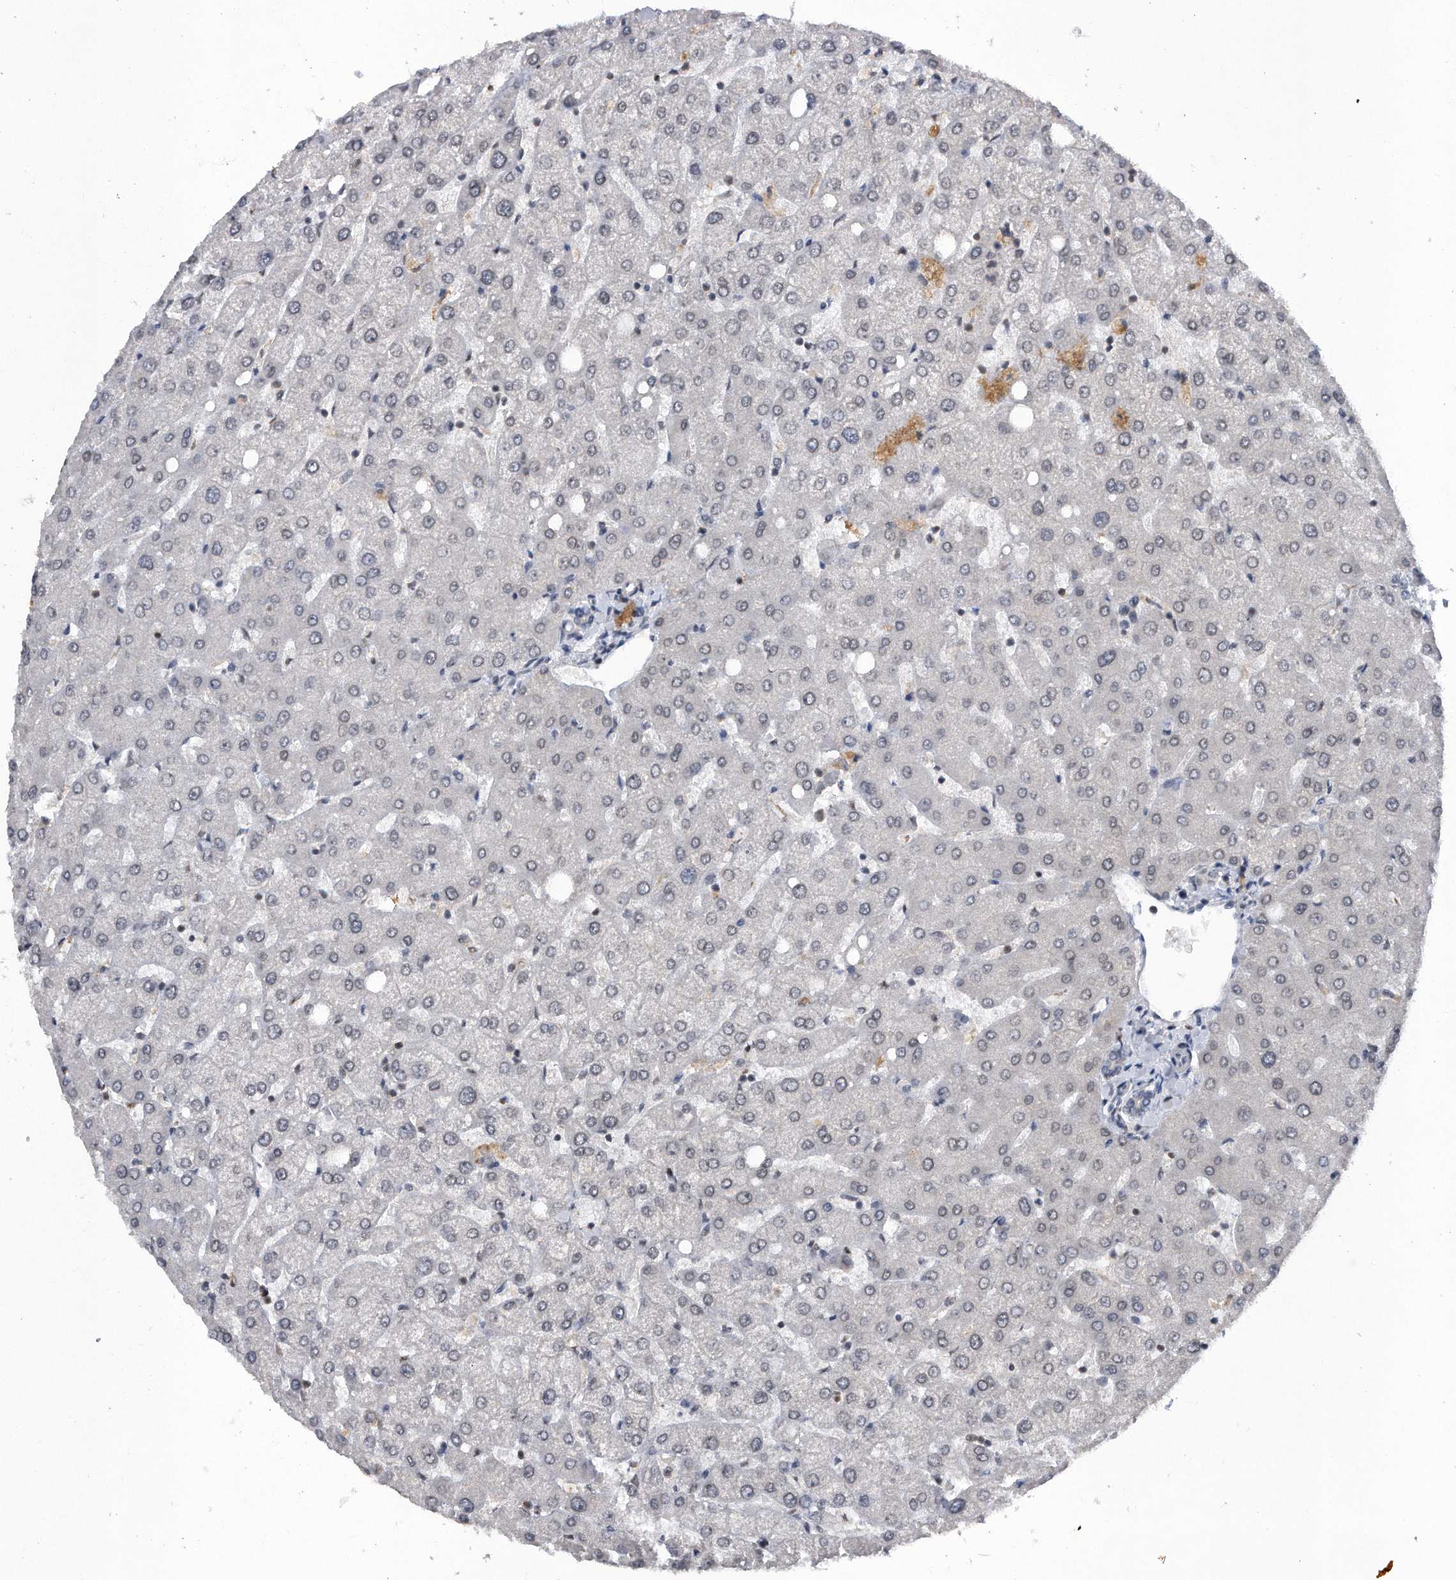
{"staining": {"intensity": "negative", "quantity": "none", "location": "none"}, "tissue": "liver", "cell_type": "Cholangiocytes", "image_type": "normal", "snomed": [{"axis": "morphology", "description": "Normal tissue, NOS"}, {"axis": "topography", "description": "Liver"}], "caption": "A high-resolution image shows immunohistochemistry (IHC) staining of normal liver, which displays no significant staining in cholangiocytes.", "gene": "VIRMA", "patient": {"sex": "female", "age": 54}}